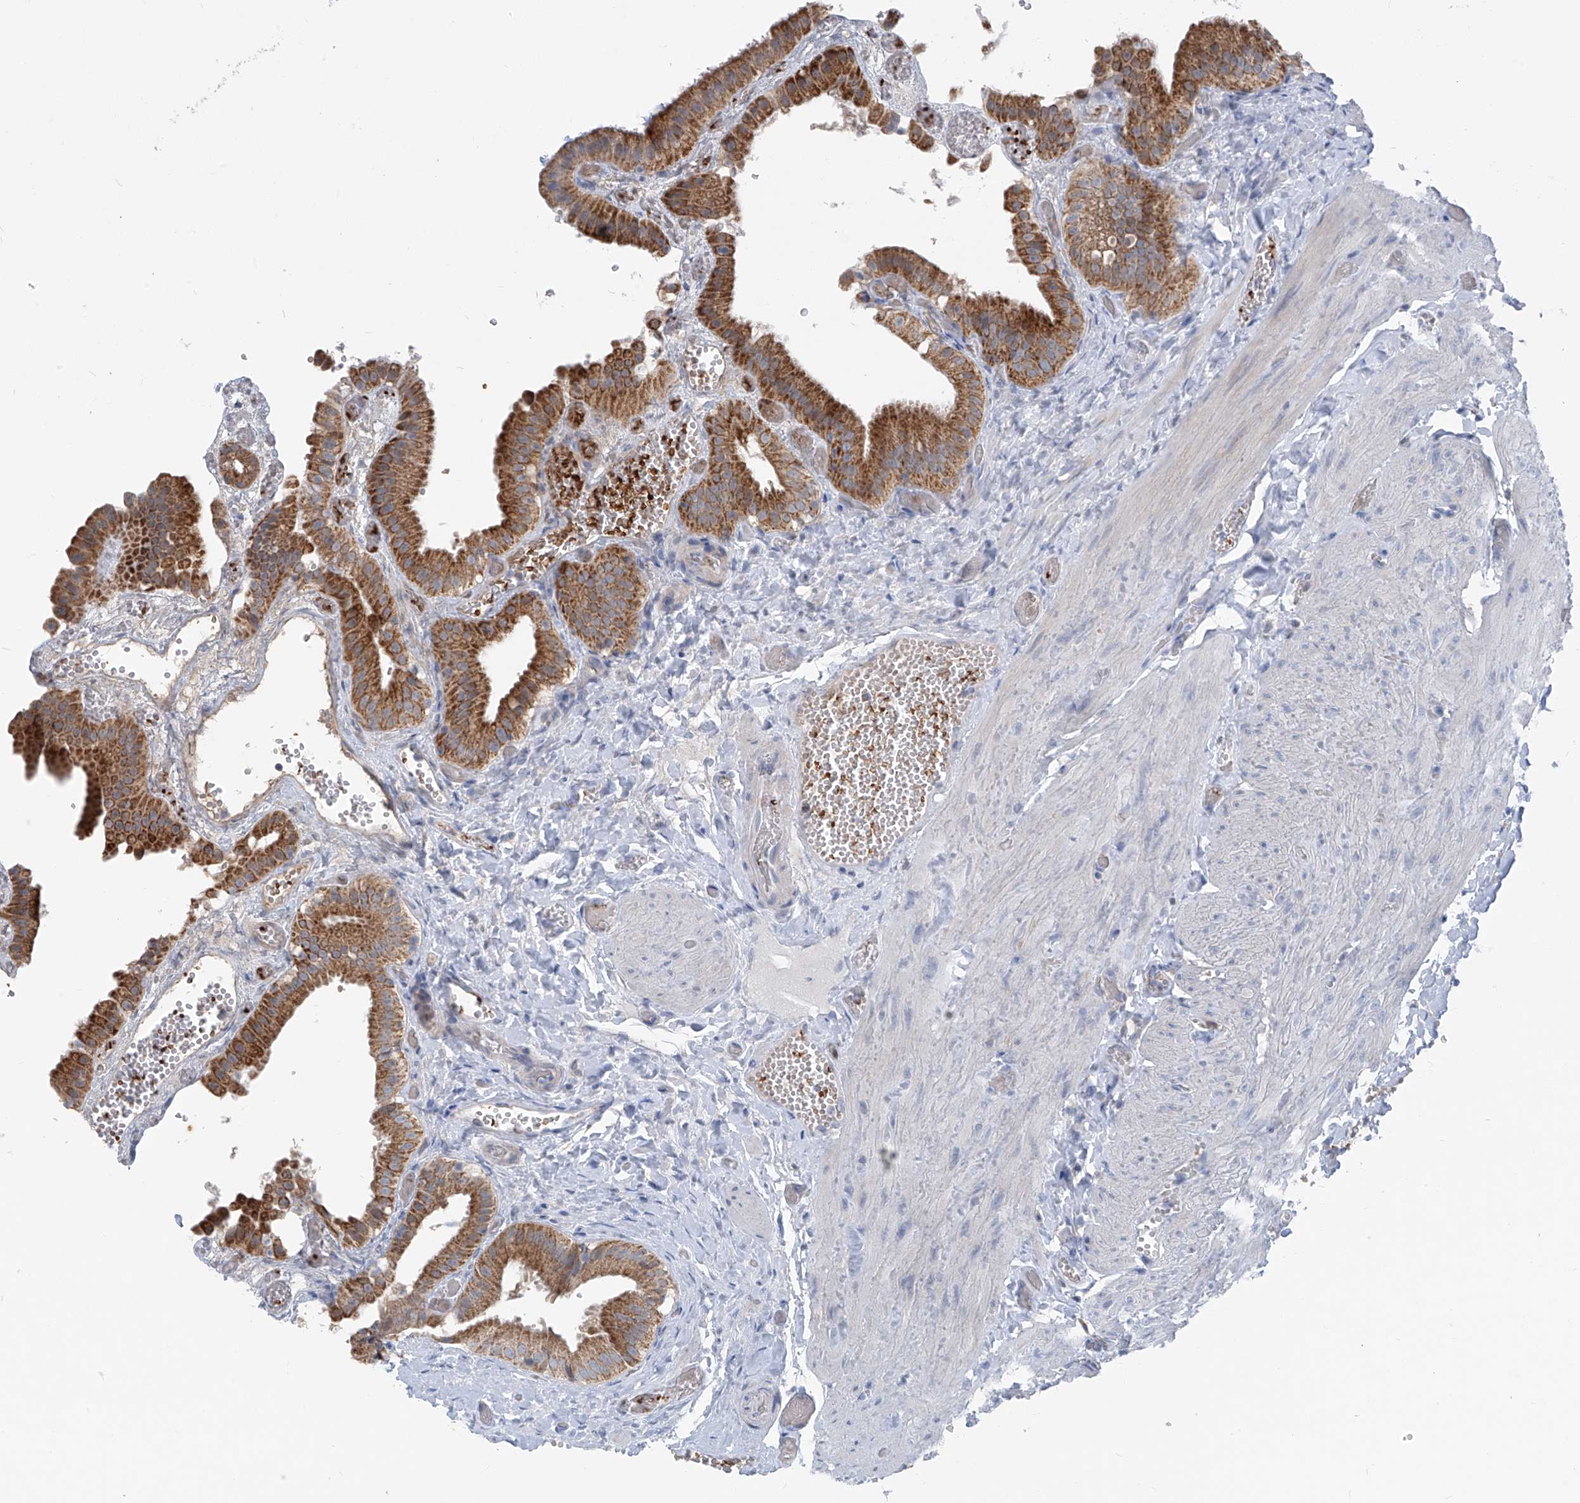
{"staining": {"intensity": "strong", "quantity": "25%-75%", "location": "cytoplasmic/membranous"}, "tissue": "gallbladder", "cell_type": "Glandular cells", "image_type": "normal", "snomed": [{"axis": "morphology", "description": "Normal tissue, NOS"}, {"axis": "topography", "description": "Gallbladder"}], "caption": "Gallbladder stained with DAB (3,3'-diaminobenzidine) immunohistochemistry (IHC) exhibits high levels of strong cytoplasmic/membranous staining in about 25%-75% of glandular cells.", "gene": "FGD2", "patient": {"sex": "female", "age": 64}}